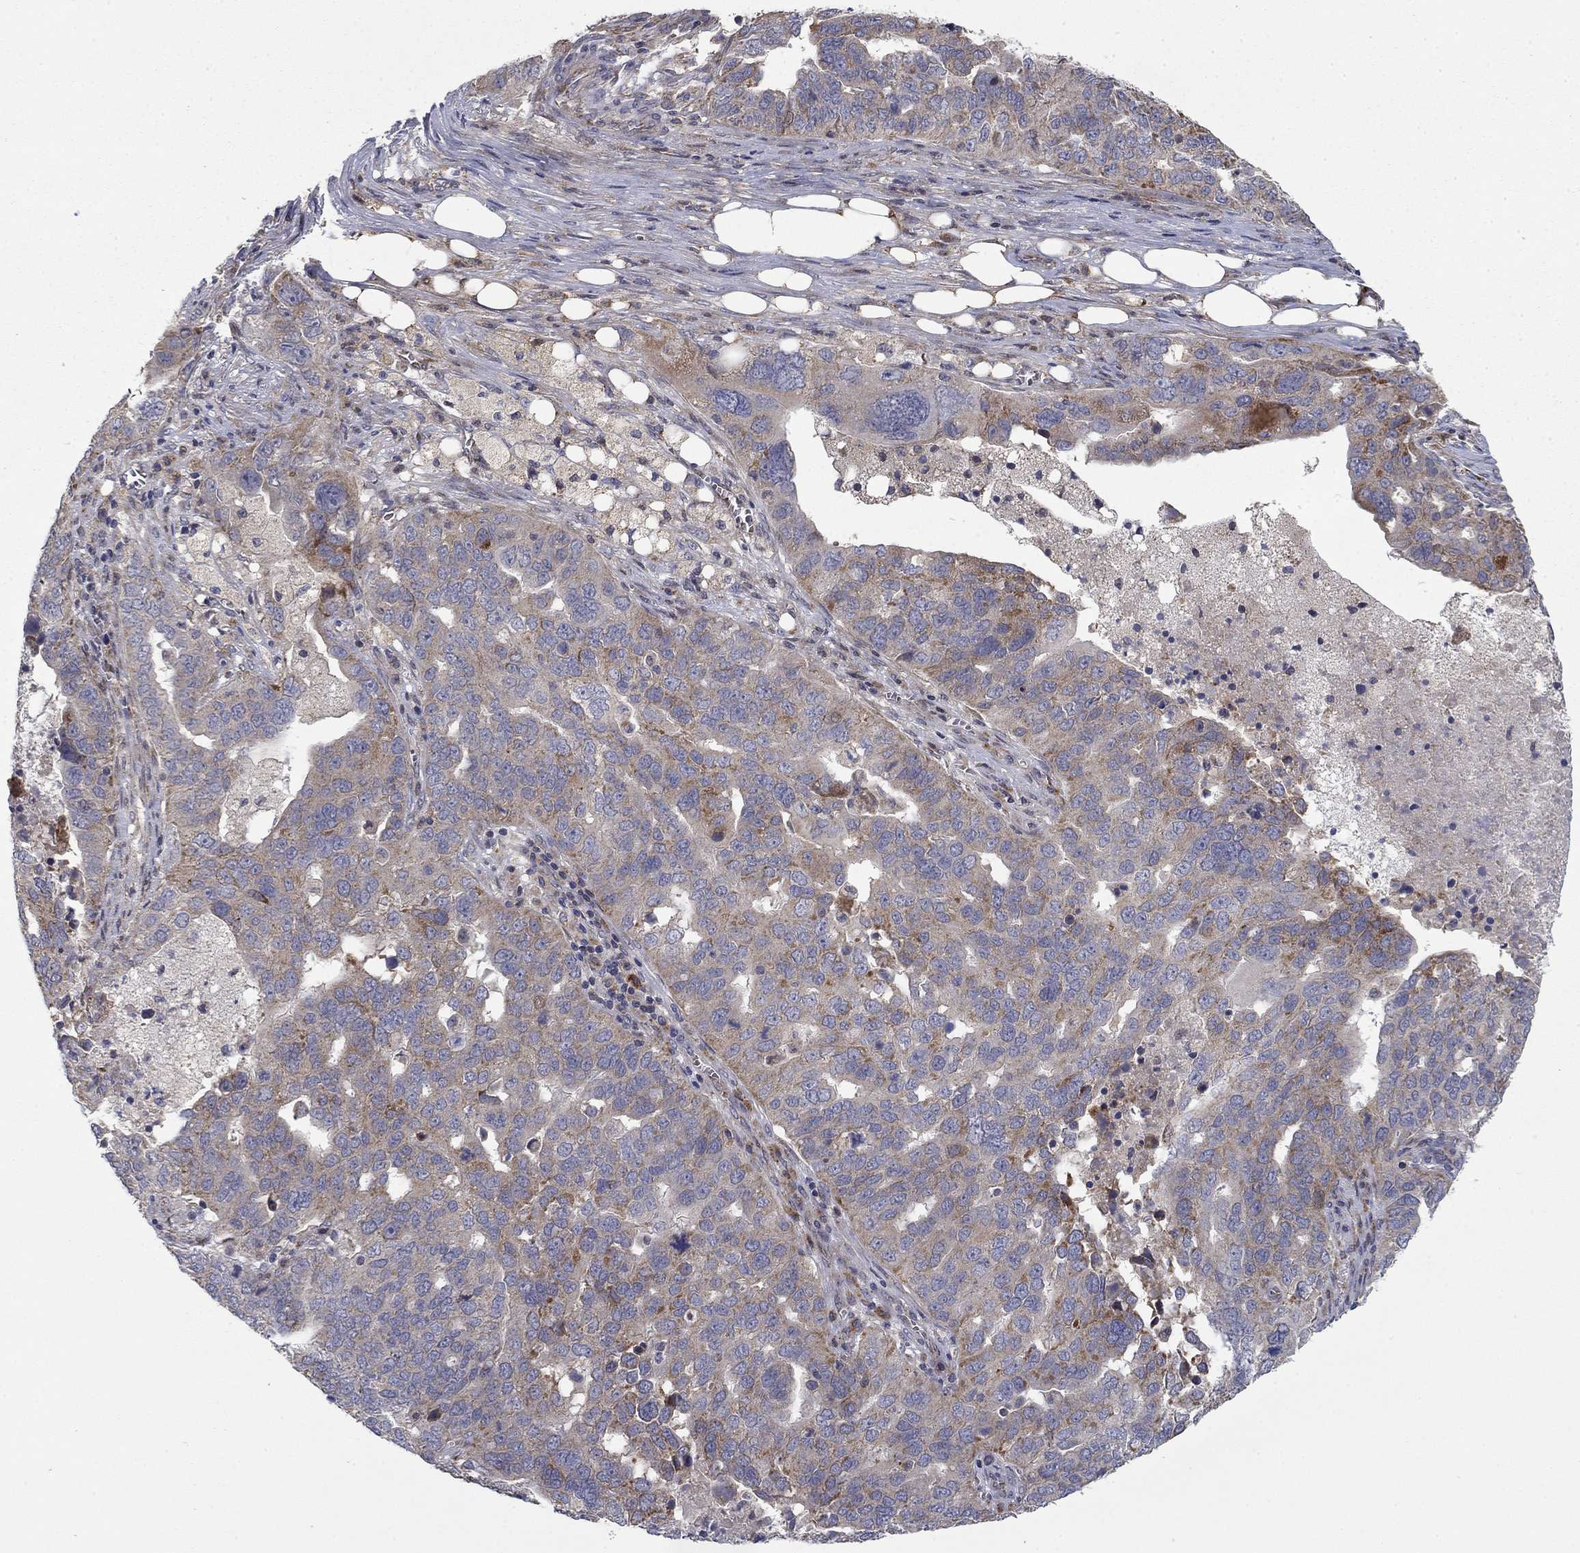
{"staining": {"intensity": "moderate", "quantity": "<25%", "location": "cytoplasmic/membranous"}, "tissue": "ovarian cancer", "cell_type": "Tumor cells", "image_type": "cancer", "snomed": [{"axis": "morphology", "description": "Carcinoma, endometroid"}, {"axis": "topography", "description": "Soft tissue"}, {"axis": "topography", "description": "Ovary"}], "caption": "DAB immunohistochemical staining of human ovarian endometroid carcinoma shows moderate cytoplasmic/membranous protein positivity in about <25% of tumor cells.", "gene": "MMAA", "patient": {"sex": "female", "age": 52}}